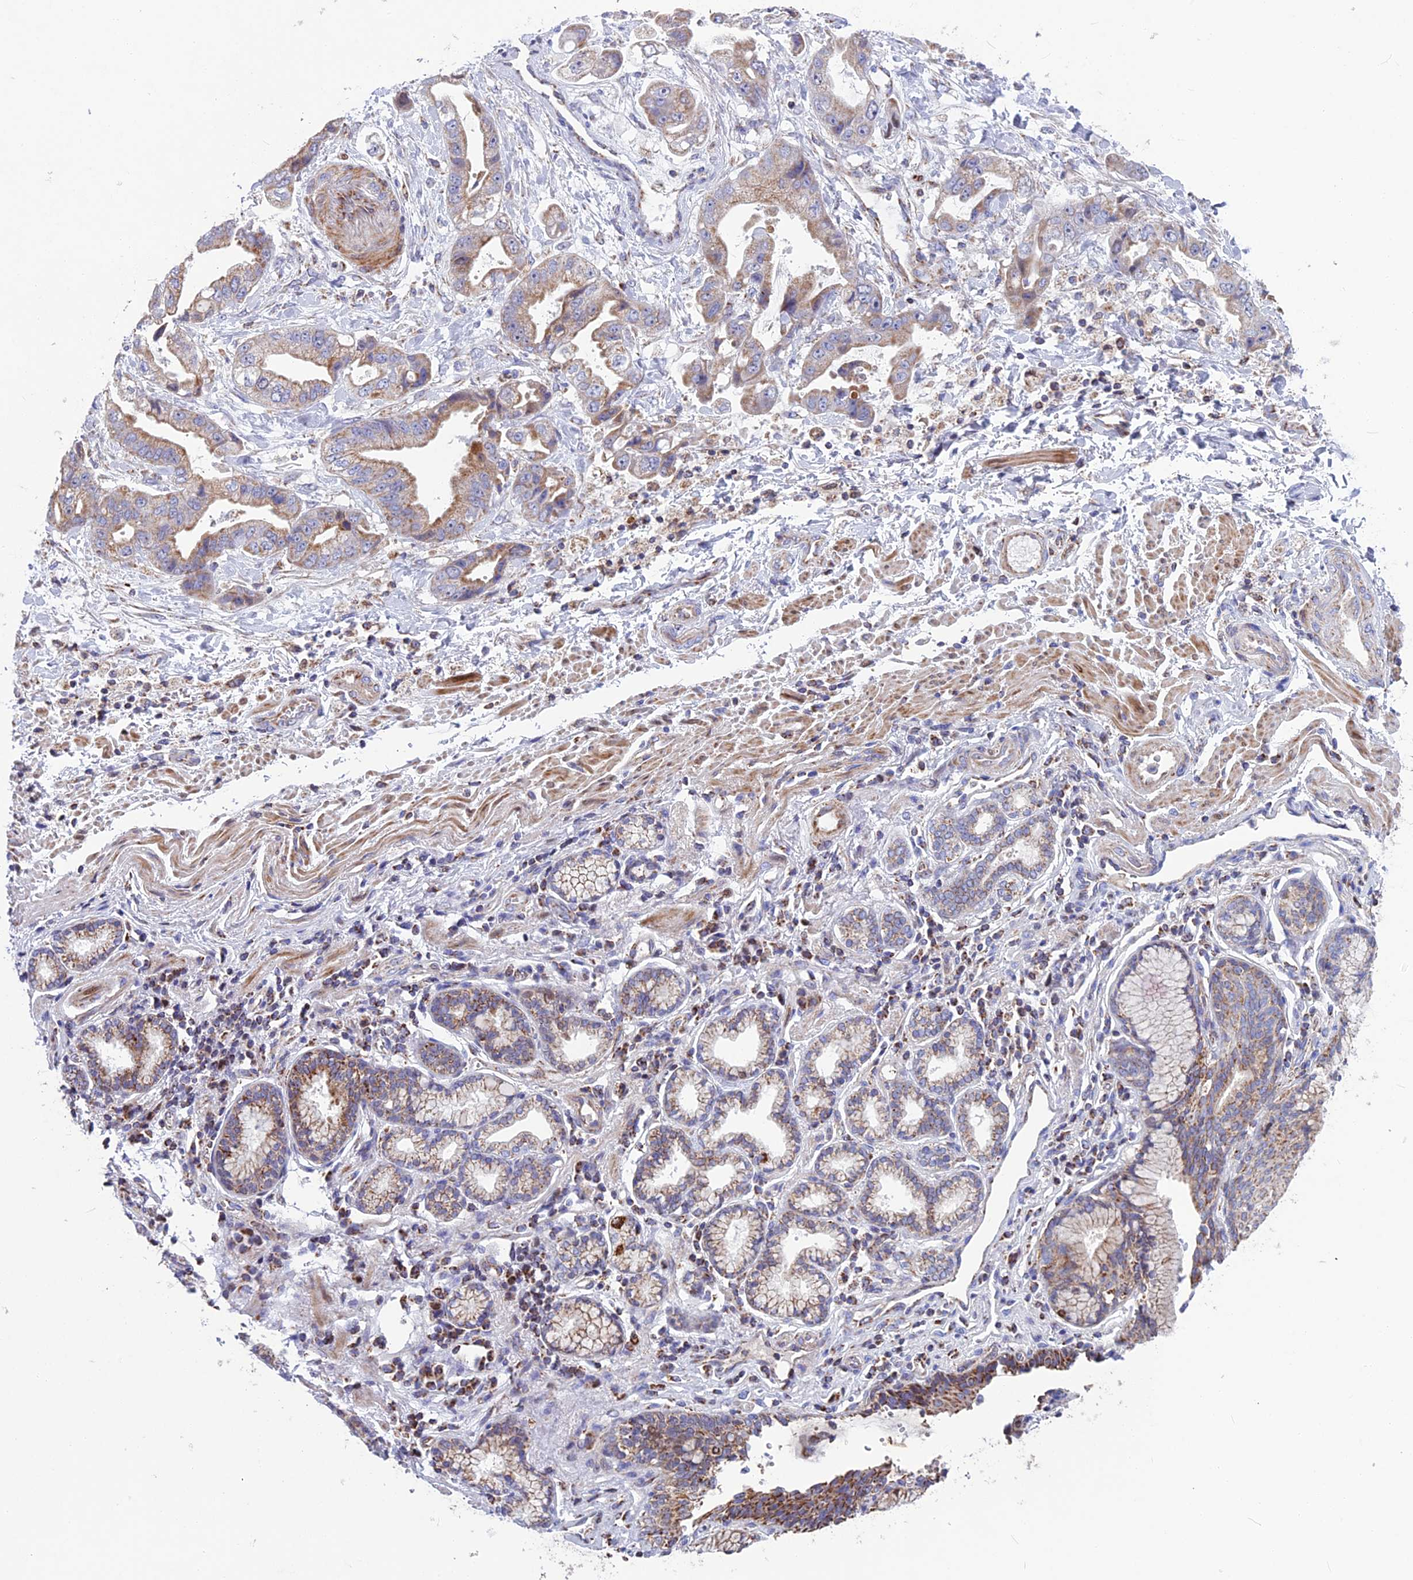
{"staining": {"intensity": "moderate", "quantity": "25%-75%", "location": "cytoplasmic/membranous"}, "tissue": "stomach cancer", "cell_type": "Tumor cells", "image_type": "cancer", "snomed": [{"axis": "morphology", "description": "Adenocarcinoma, NOS"}, {"axis": "topography", "description": "Stomach"}], "caption": "High-magnification brightfield microscopy of stomach cancer (adenocarcinoma) stained with DAB (brown) and counterstained with hematoxylin (blue). tumor cells exhibit moderate cytoplasmic/membranous positivity is present in about25%-75% of cells.", "gene": "CS", "patient": {"sex": "male", "age": 62}}